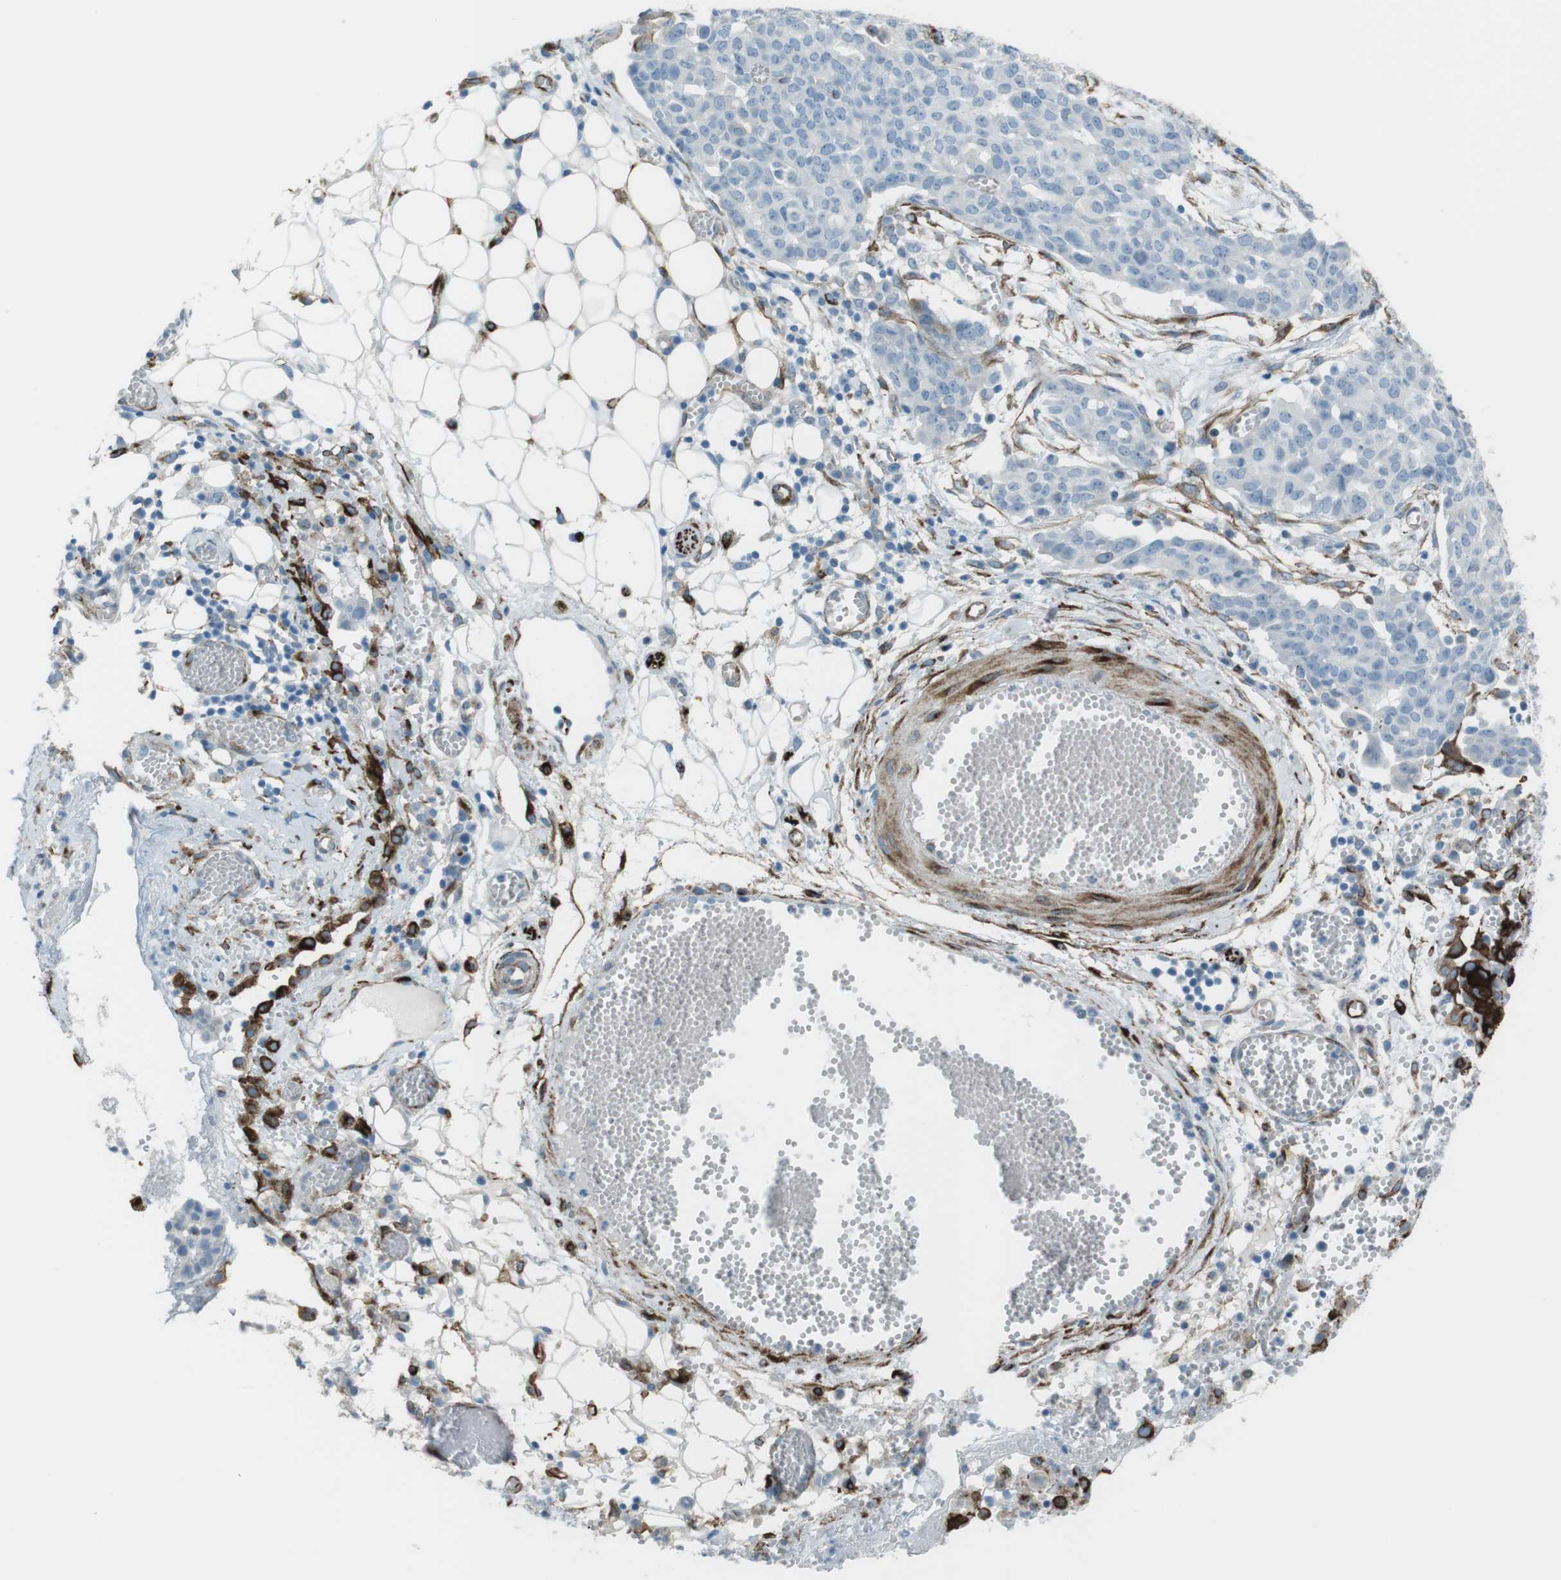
{"staining": {"intensity": "negative", "quantity": "none", "location": "none"}, "tissue": "ovarian cancer", "cell_type": "Tumor cells", "image_type": "cancer", "snomed": [{"axis": "morphology", "description": "Cystadenocarcinoma, serous, NOS"}, {"axis": "topography", "description": "Soft tissue"}, {"axis": "topography", "description": "Ovary"}], "caption": "There is no significant staining in tumor cells of ovarian cancer (serous cystadenocarcinoma).", "gene": "TUBB2A", "patient": {"sex": "female", "age": 57}}